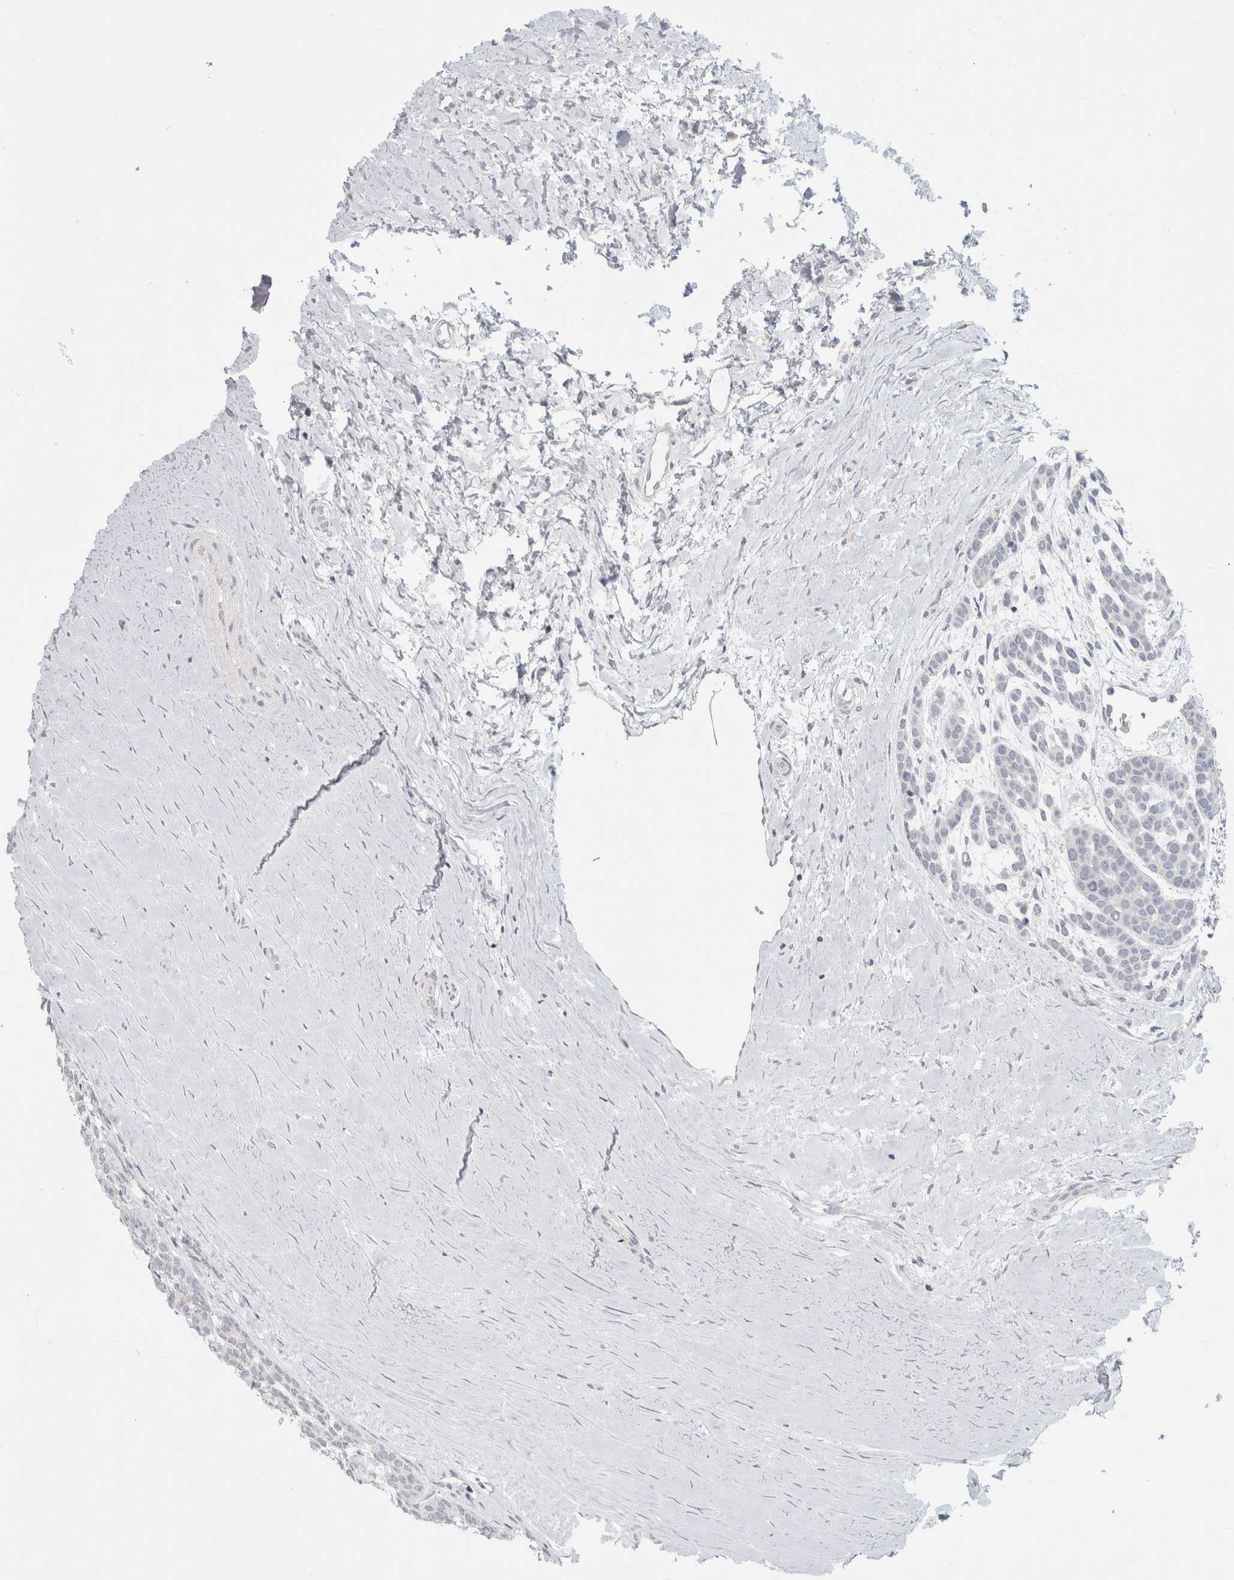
{"staining": {"intensity": "negative", "quantity": "none", "location": "none"}, "tissue": "head and neck cancer", "cell_type": "Tumor cells", "image_type": "cancer", "snomed": [{"axis": "morphology", "description": "Adenocarcinoma, NOS"}, {"axis": "morphology", "description": "Adenoma, NOS"}, {"axis": "topography", "description": "Head-Neck"}], "caption": "Adenoma (head and neck) was stained to show a protein in brown. There is no significant staining in tumor cells.", "gene": "AFP", "patient": {"sex": "female", "age": 55}}